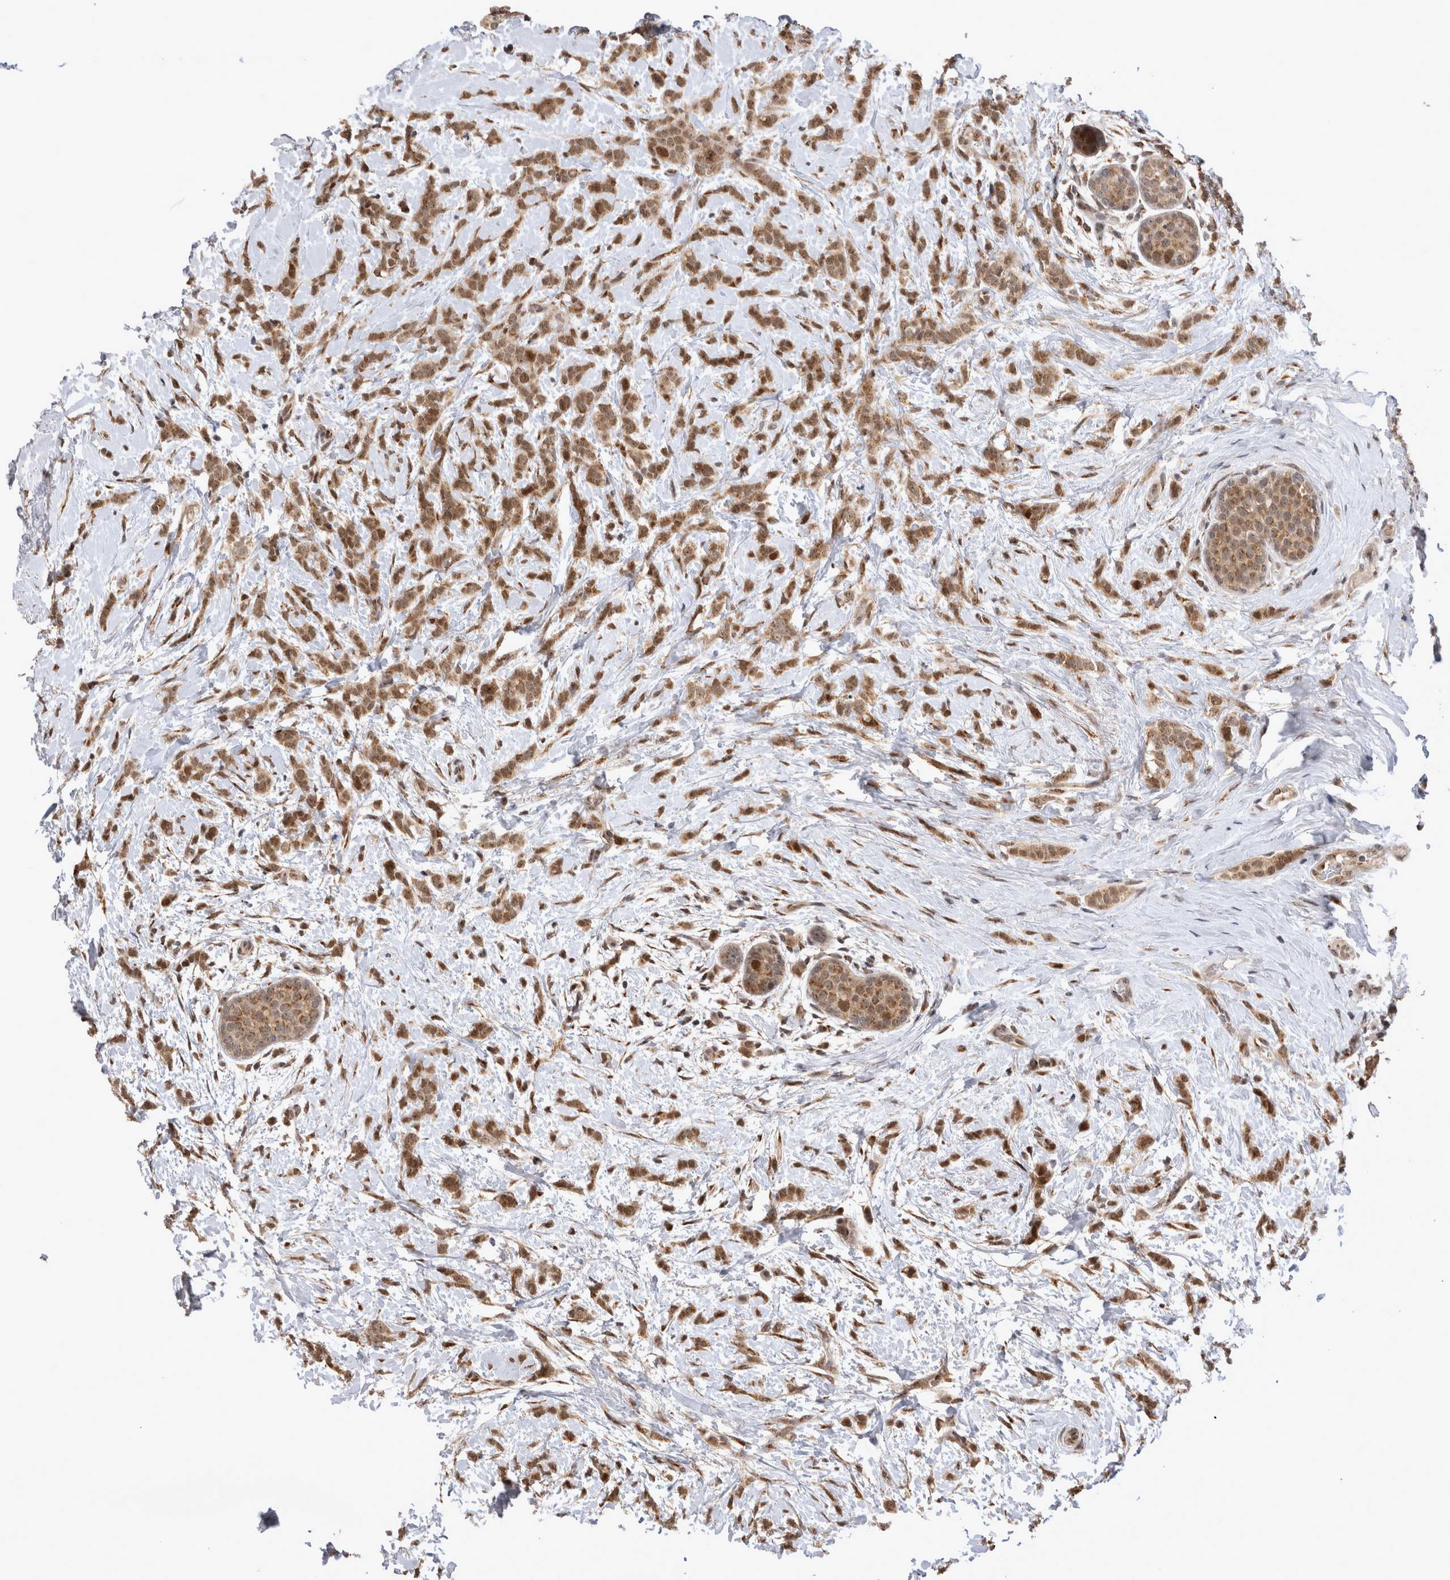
{"staining": {"intensity": "moderate", "quantity": ">75%", "location": "cytoplasmic/membranous,nuclear"}, "tissue": "breast cancer", "cell_type": "Tumor cells", "image_type": "cancer", "snomed": [{"axis": "morphology", "description": "Lobular carcinoma, in situ"}, {"axis": "morphology", "description": "Lobular carcinoma"}, {"axis": "topography", "description": "Breast"}], "caption": "This image demonstrates IHC staining of breast lobular carcinoma in situ, with medium moderate cytoplasmic/membranous and nuclear expression in about >75% of tumor cells.", "gene": "TMEM65", "patient": {"sex": "female", "age": 41}}